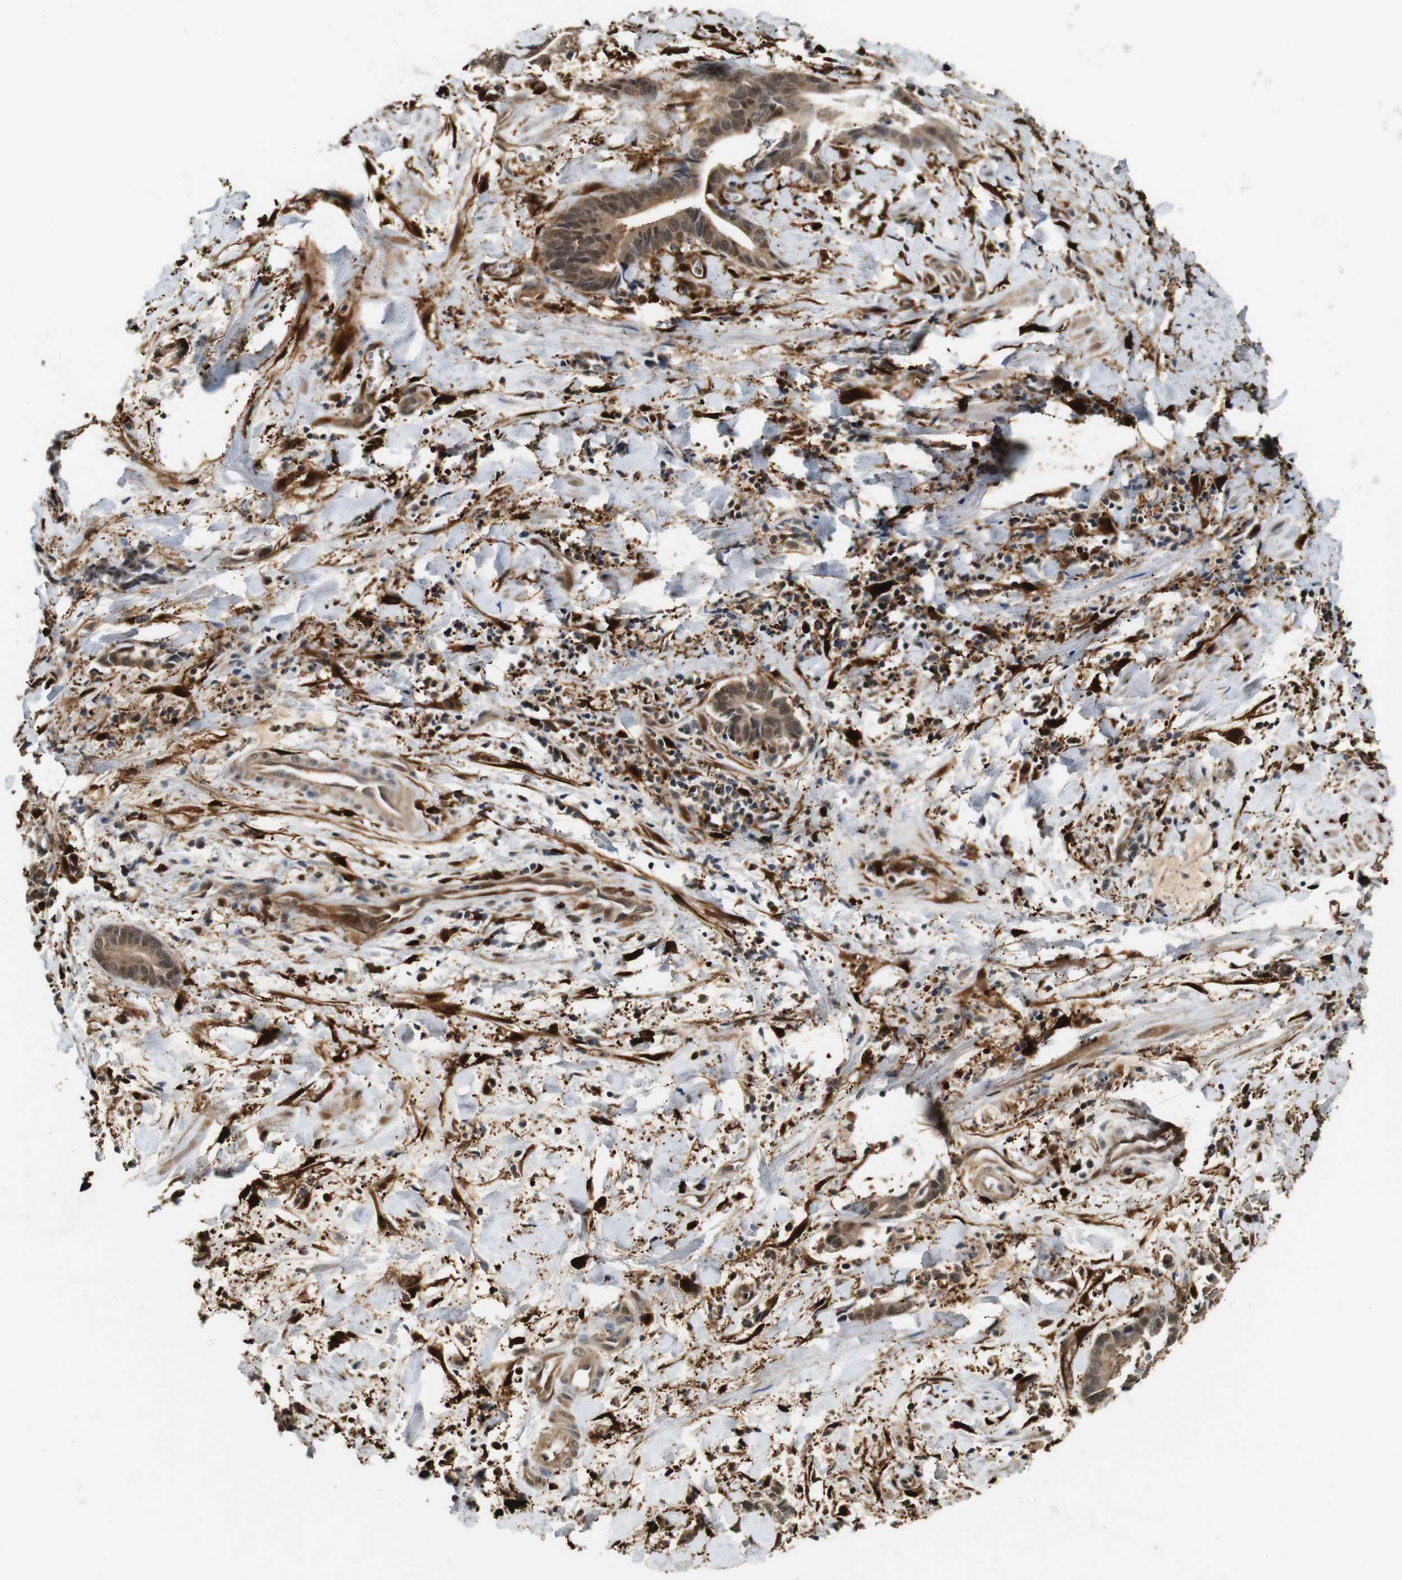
{"staining": {"intensity": "moderate", "quantity": ">75%", "location": "cytoplasmic/membranous,nuclear"}, "tissue": "cervical cancer", "cell_type": "Tumor cells", "image_type": "cancer", "snomed": [{"axis": "morphology", "description": "Adenocarcinoma, NOS"}, {"axis": "topography", "description": "Cervix"}], "caption": "Adenocarcinoma (cervical) tissue shows moderate cytoplasmic/membranous and nuclear positivity in approximately >75% of tumor cells", "gene": "LXN", "patient": {"sex": "female", "age": 44}}